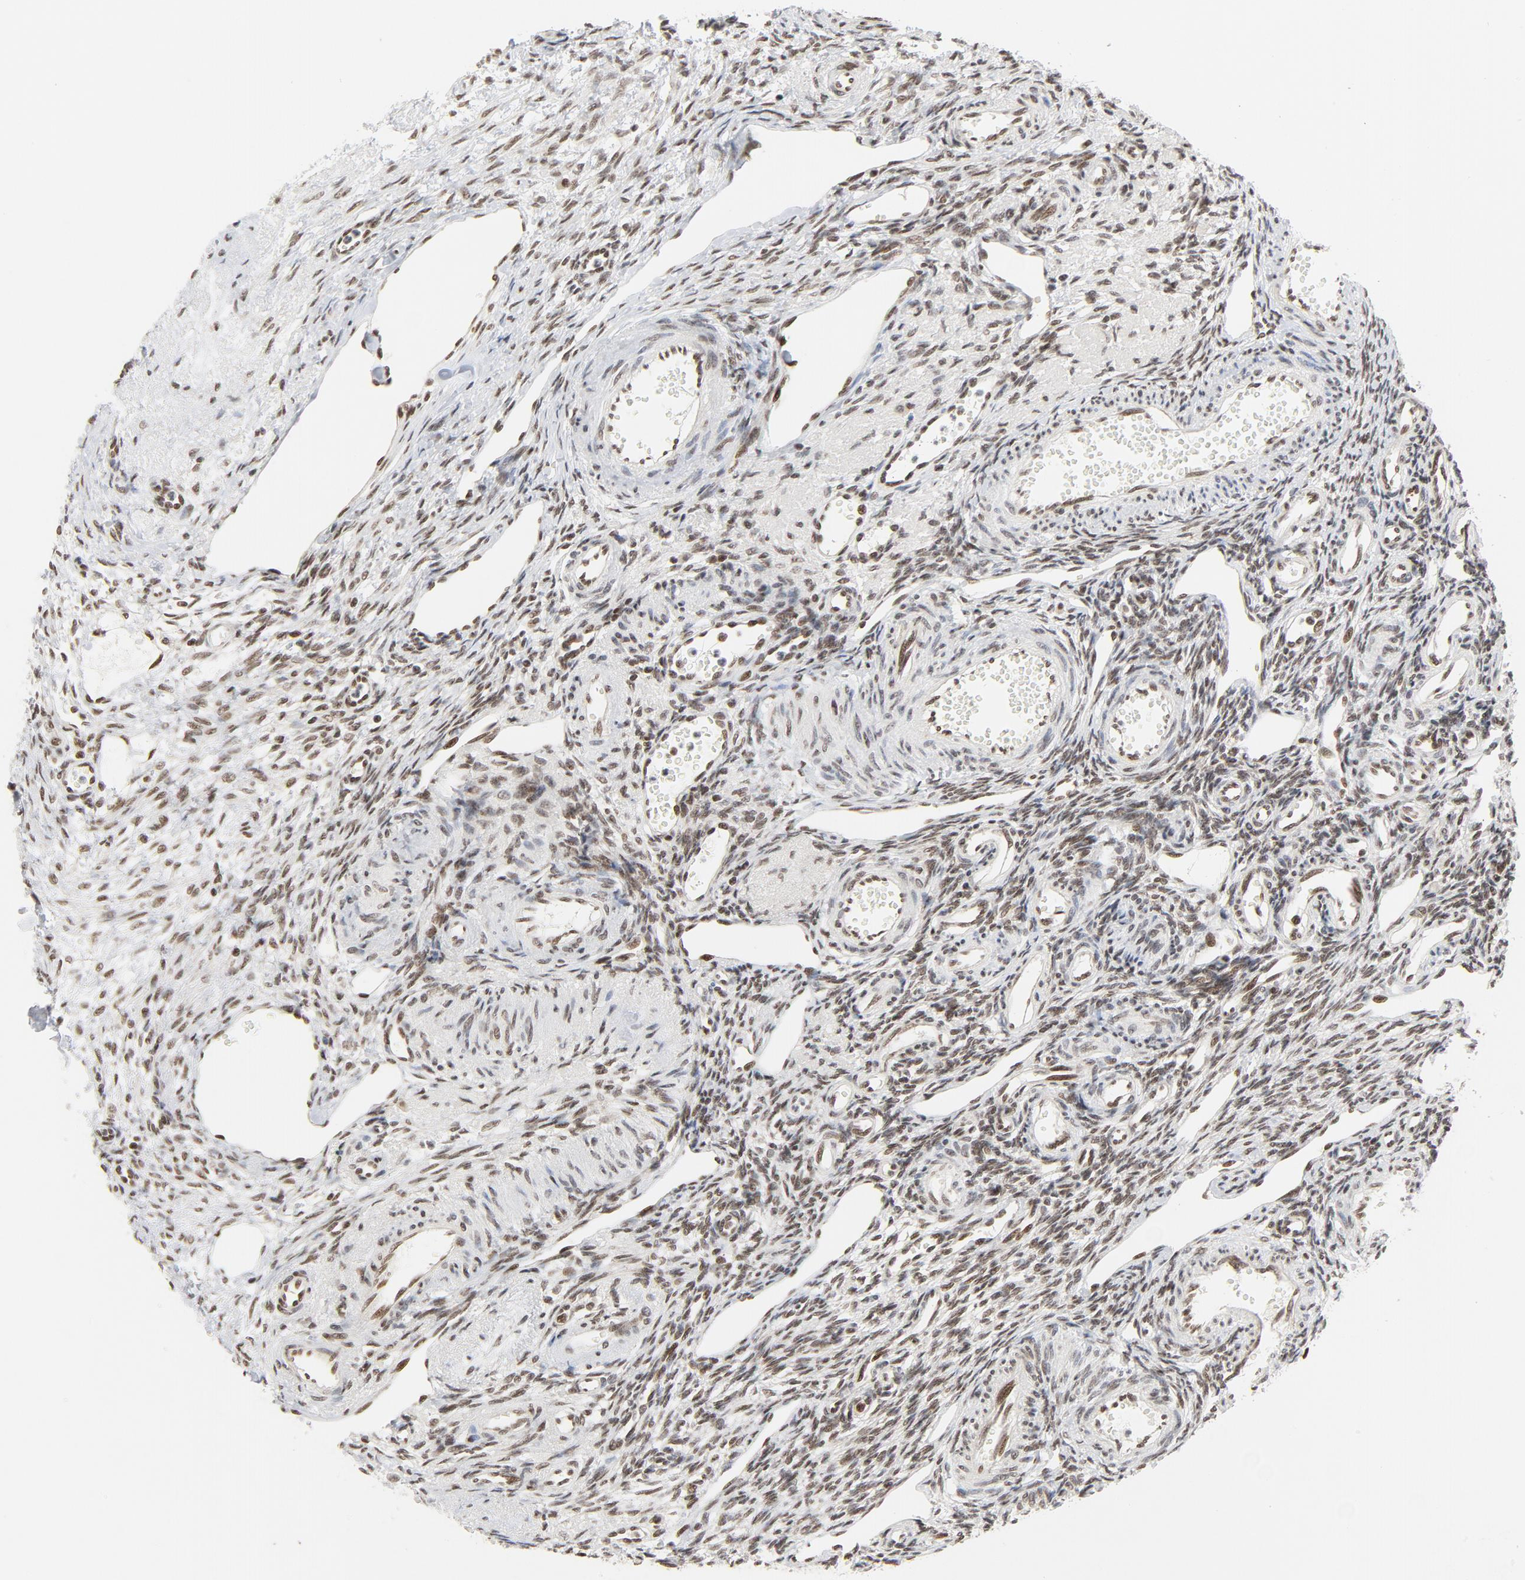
{"staining": {"intensity": "moderate", "quantity": ">75%", "location": "nuclear"}, "tissue": "ovary", "cell_type": "Ovarian stroma cells", "image_type": "normal", "snomed": [{"axis": "morphology", "description": "Normal tissue, NOS"}, {"axis": "topography", "description": "Ovary"}], "caption": "Moderate nuclear protein positivity is identified in approximately >75% of ovarian stroma cells in ovary. (IHC, brightfield microscopy, high magnification).", "gene": "ERCC1", "patient": {"sex": "female", "age": 33}}